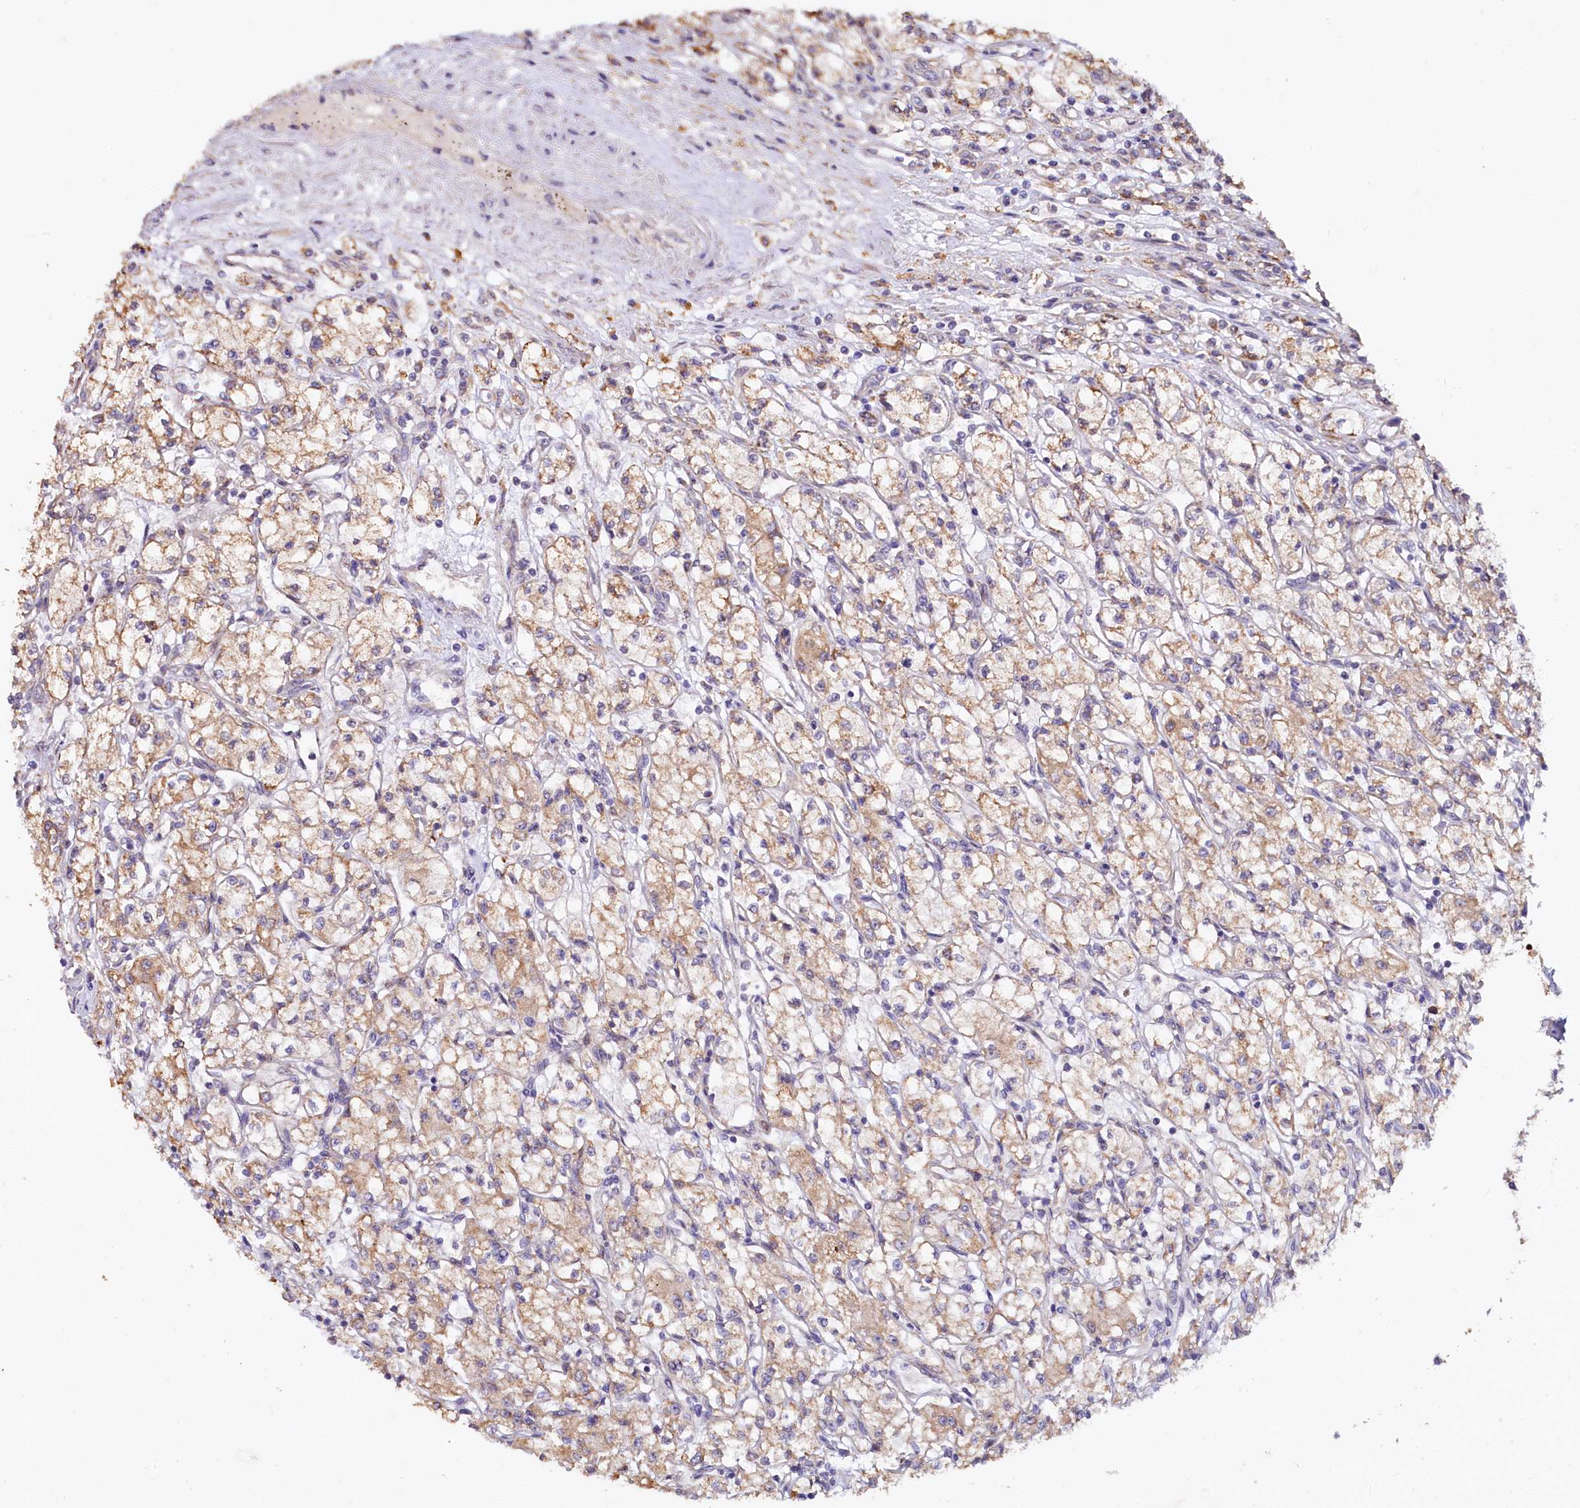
{"staining": {"intensity": "moderate", "quantity": "25%-75%", "location": "cytoplasmic/membranous"}, "tissue": "renal cancer", "cell_type": "Tumor cells", "image_type": "cancer", "snomed": [{"axis": "morphology", "description": "Adenocarcinoma, NOS"}, {"axis": "topography", "description": "Kidney"}], "caption": "Immunohistochemistry (IHC) of renal cancer (adenocarcinoma) displays medium levels of moderate cytoplasmic/membranous positivity in about 25%-75% of tumor cells. (Brightfield microscopy of DAB IHC at high magnification).", "gene": "ETFBKMT", "patient": {"sex": "male", "age": 59}}